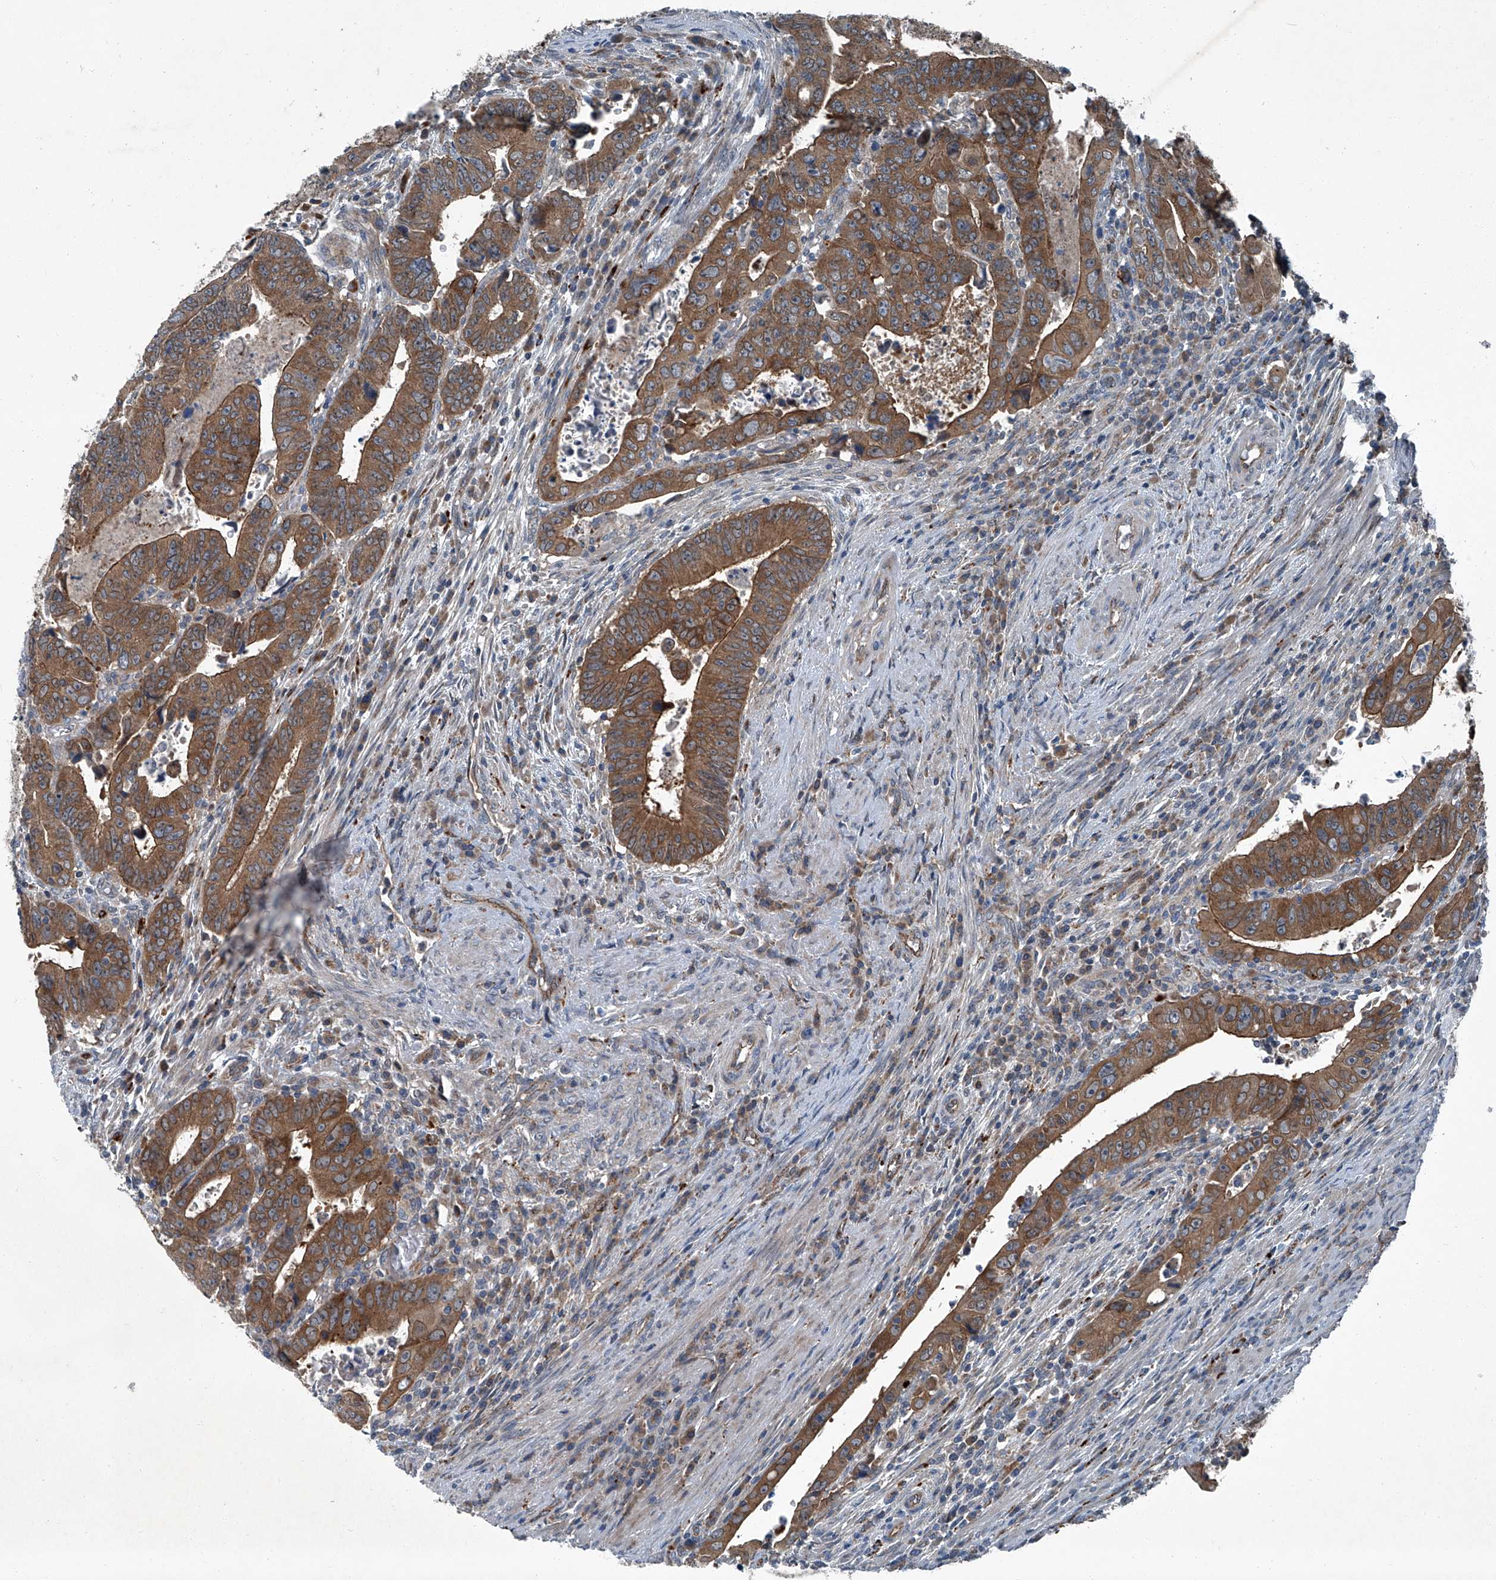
{"staining": {"intensity": "strong", "quantity": ">75%", "location": "cytoplasmic/membranous"}, "tissue": "colorectal cancer", "cell_type": "Tumor cells", "image_type": "cancer", "snomed": [{"axis": "morphology", "description": "Normal tissue, NOS"}, {"axis": "morphology", "description": "Adenocarcinoma, NOS"}, {"axis": "topography", "description": "Rectum"}], "caption": "Immunohistochemical staining of human colorectal cancer (adenocarcinoma) shows high levels of strong cytoplasmic/membranous protein positivity in about >75% of tumor cells. Using DAB (brown) and hematoxylin (blue) stains, captured at high magnification using brightfield microscopy.", "gene": "SENP2", "patient": {"sex": "female", "age": 65}}